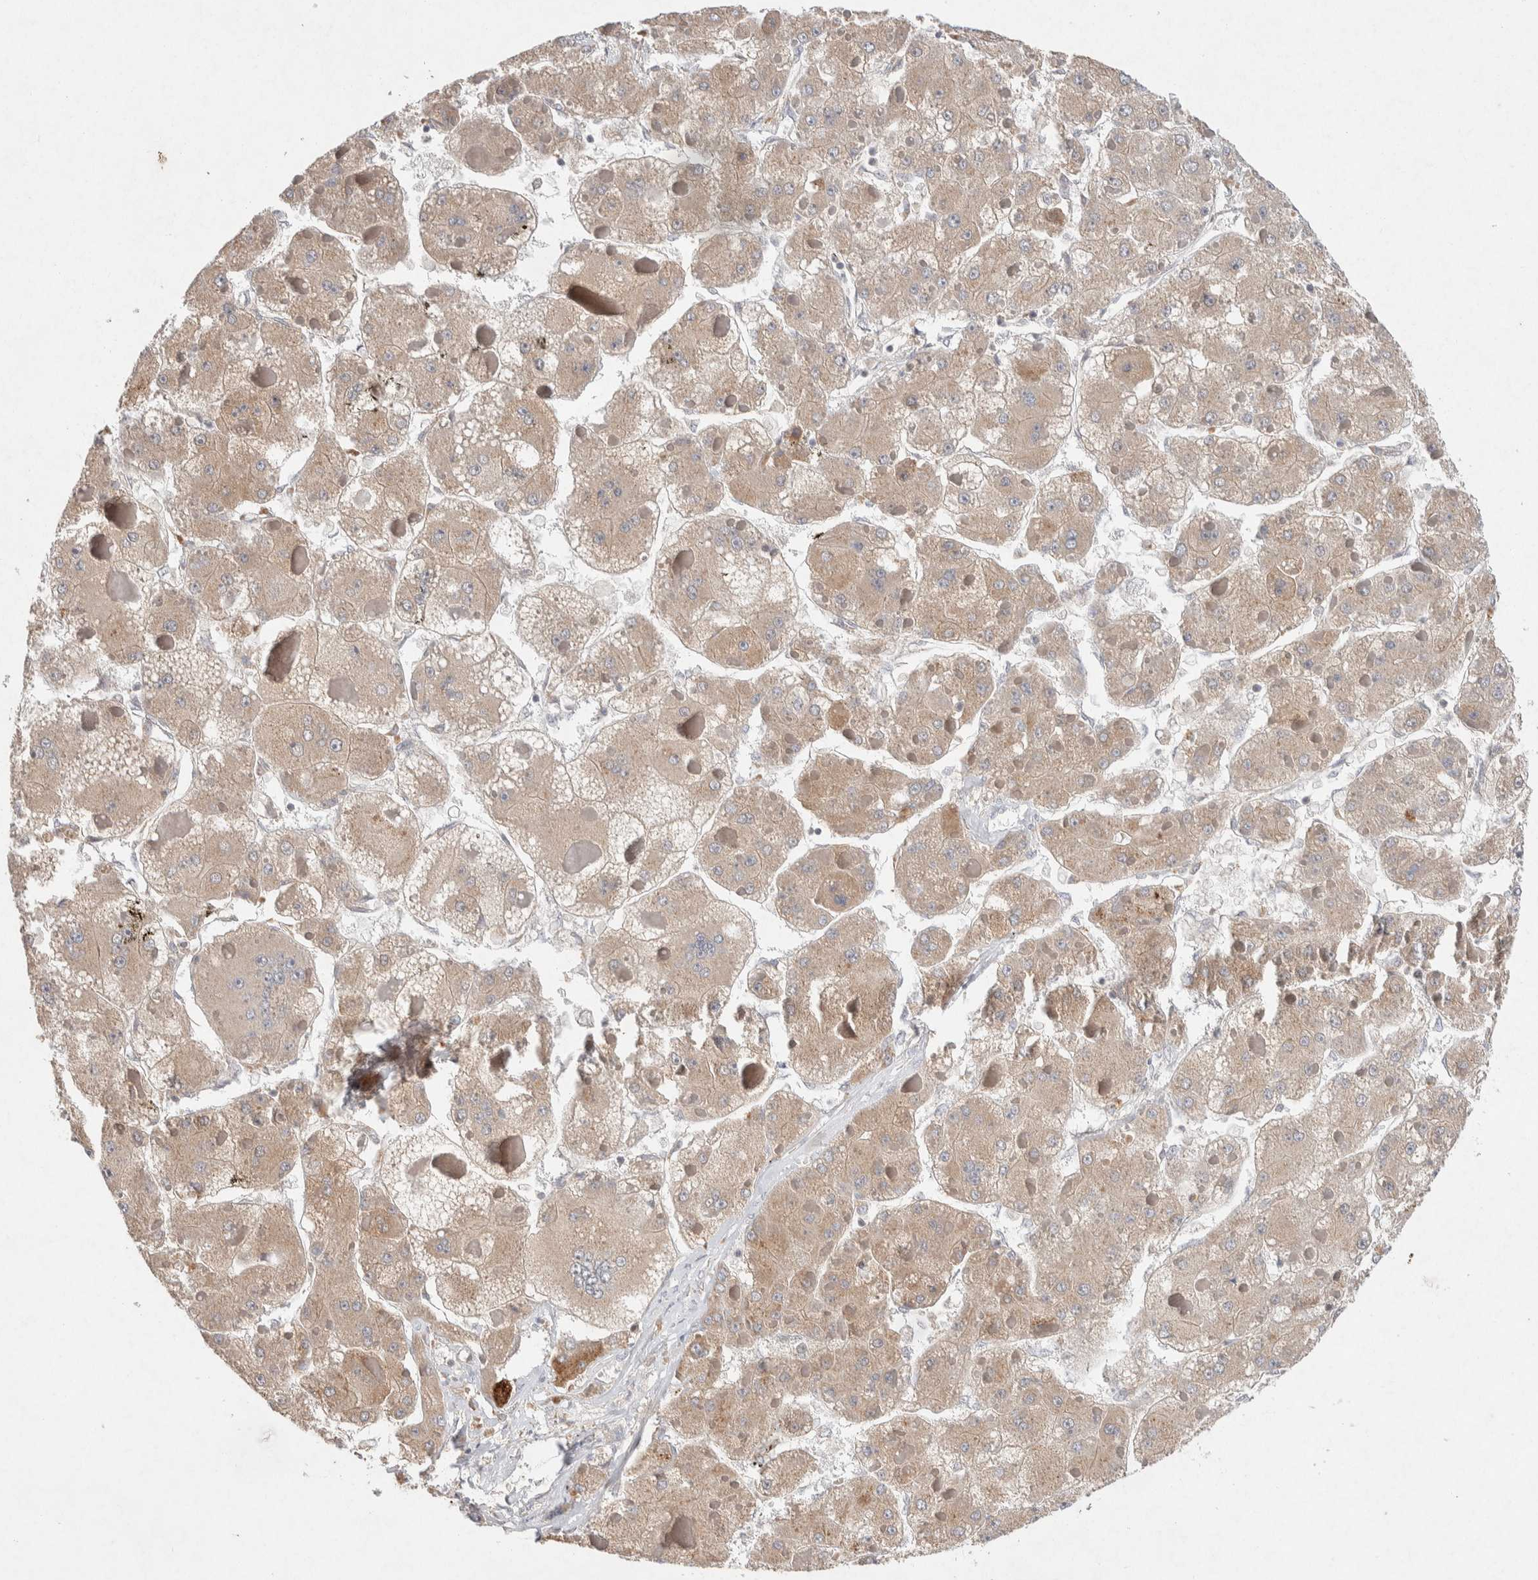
{"staining": {"intensity": "weak", "quantity": ">75%", "location": "cytoplasmic/membranous"}, "tissue": "liver cancer", "cell_type": "Tumor cells", "image_type": "cancer", "snomed": [{"axis": "morphology", "description": "Carcinoma, Hepatocellular, NOS"}, {"axis": "topography", "description": "Liver"}], "caption": "DAB immunohistochemical staining of human liver cancer exhibits weak cytoplasmic/membranous protein positivity in about >75% of tumor cells.", "gene": "CMTM4", "patient": {"sex": "female", "age": 73}}